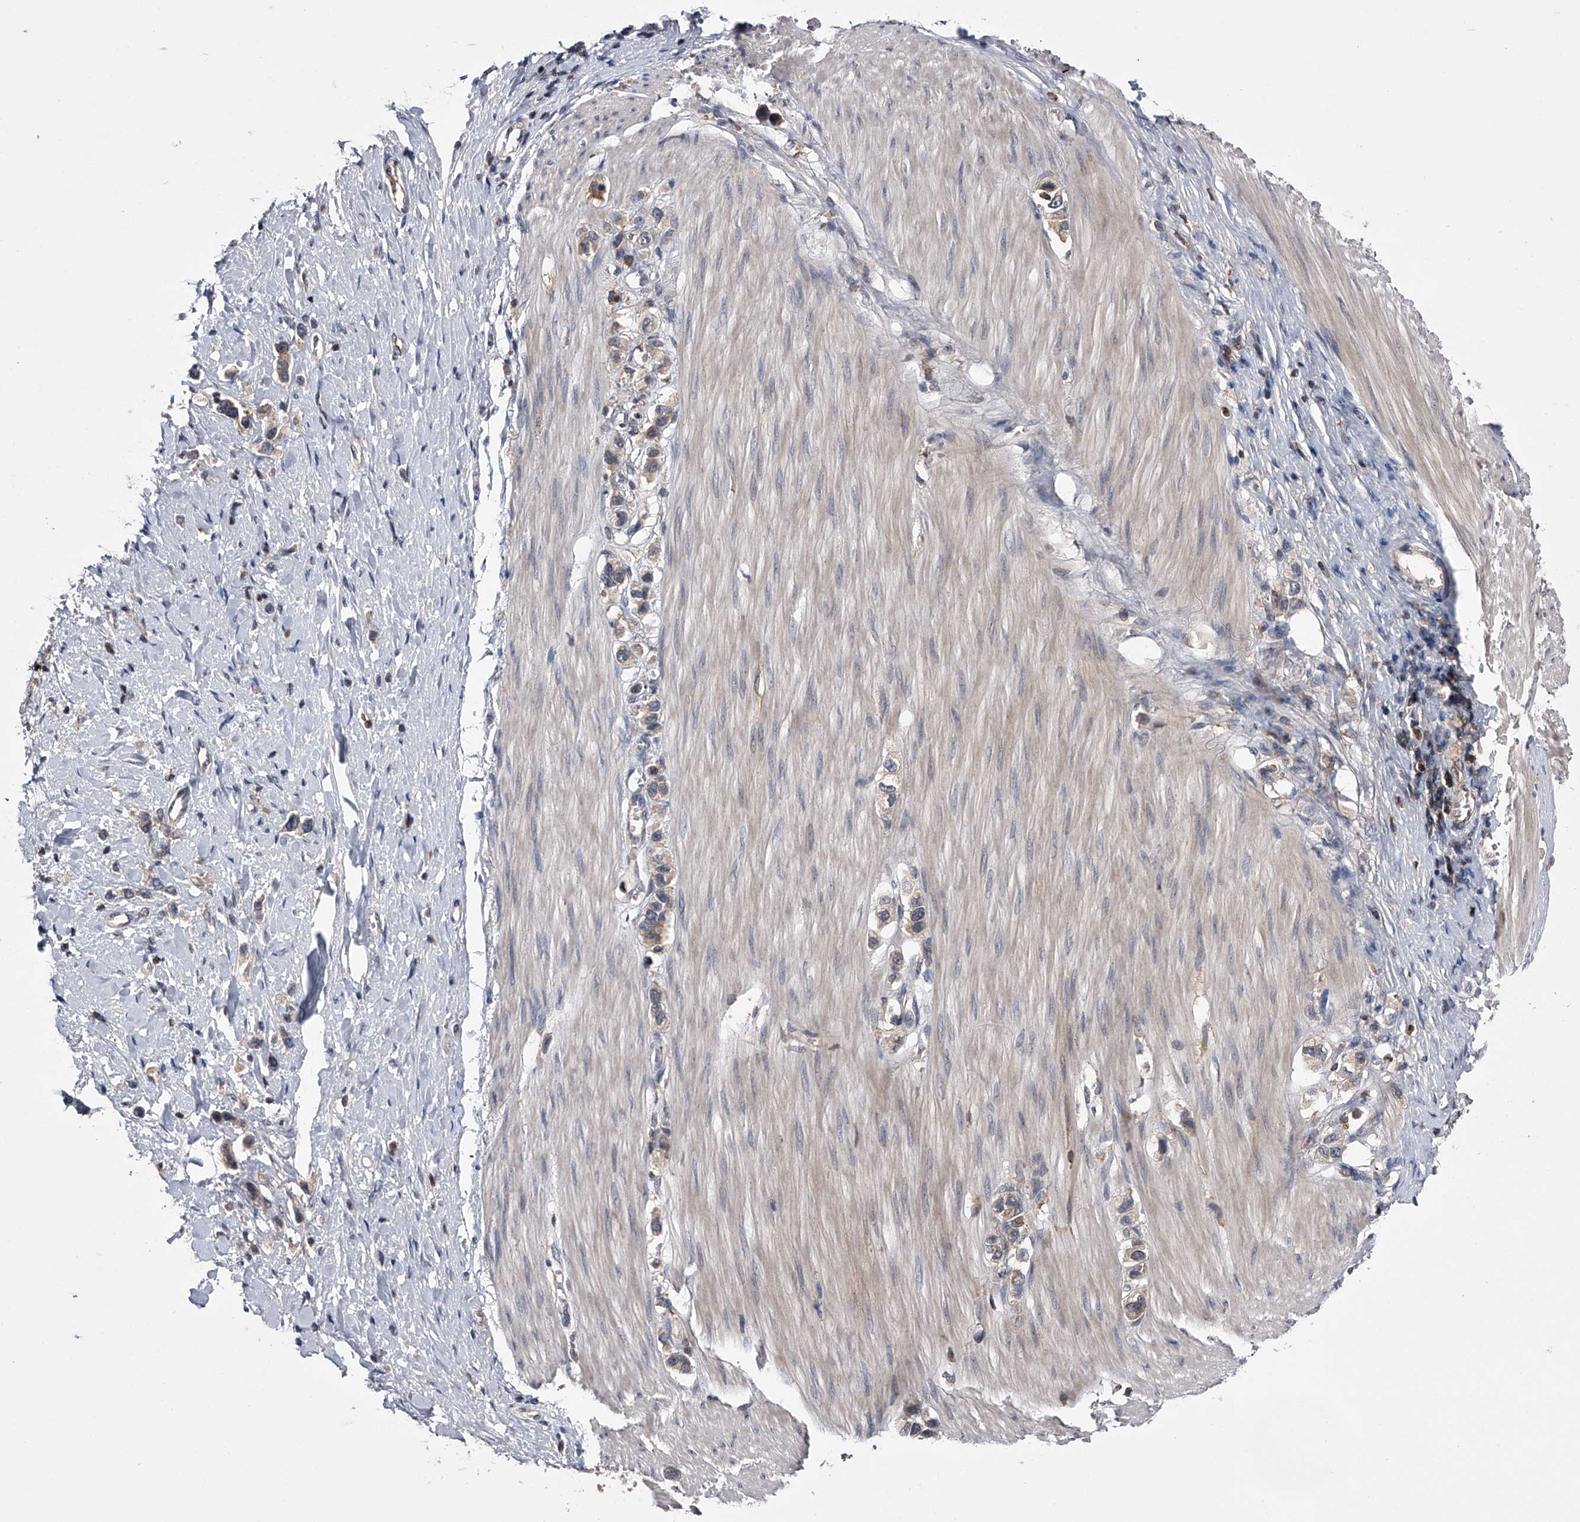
{"staining": {"intensity": "weak", "quantity": ">75%", "location": "cytoplasmic/membranous"}, "tissue": "stomach cancer", "cell_type": "Tumor cells", "image_type": "cancer", "snomed": [{"axis": "morphology", "description": "Adenocarcinoma, NOS"}, {"axis": "topography", "description": "Stomach"}], "caption": "A micrograph of human stomach cancer stained for a protein exhibits weak cytoplasmic/membranous brown staining in tumor cells.", "gene": "PAN3", "patient": {"sex": "female", "age": 65}}